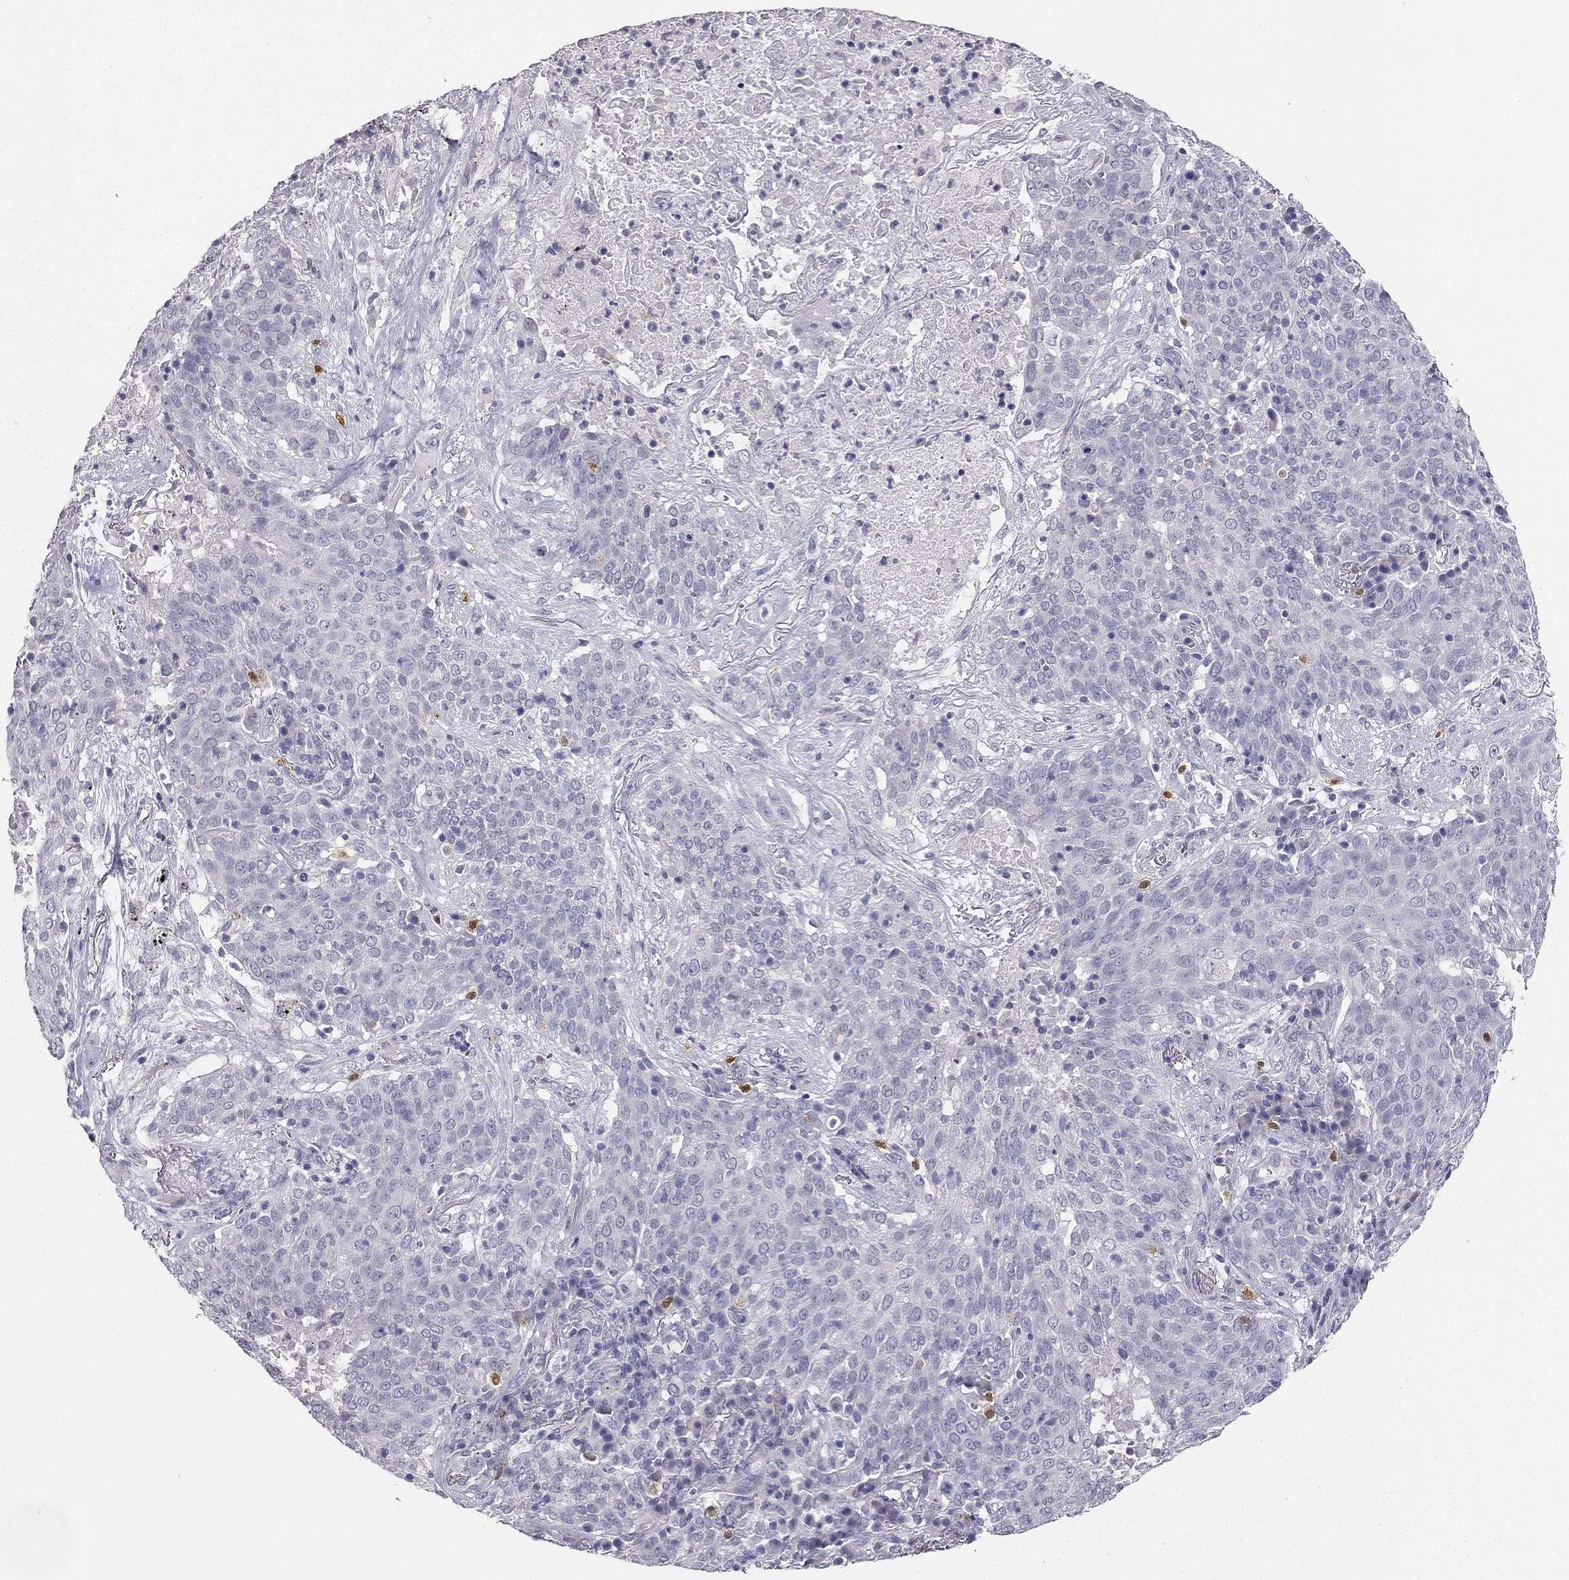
{"staining": {"intensity": "negative", "quantity": "none", "location": "none"}, "tissue": "lung cancer", "cell_type": "Tumor cells", "image_type": "cancer", "snomed": [{"axis": "morphology", "description": "Squamous cell carcinoma, NOS"}, {"axis": "topography", "description": "Lung"}], "caption": "IHC micrograph of neoplastic tissue: human lung cancer stained with DAB (3,3'-diaminobenzidine) demonstrates no significant protein staining in tumor cells.", "gene": "CALB2", "patient": {"sex": "male", "age": 82}}